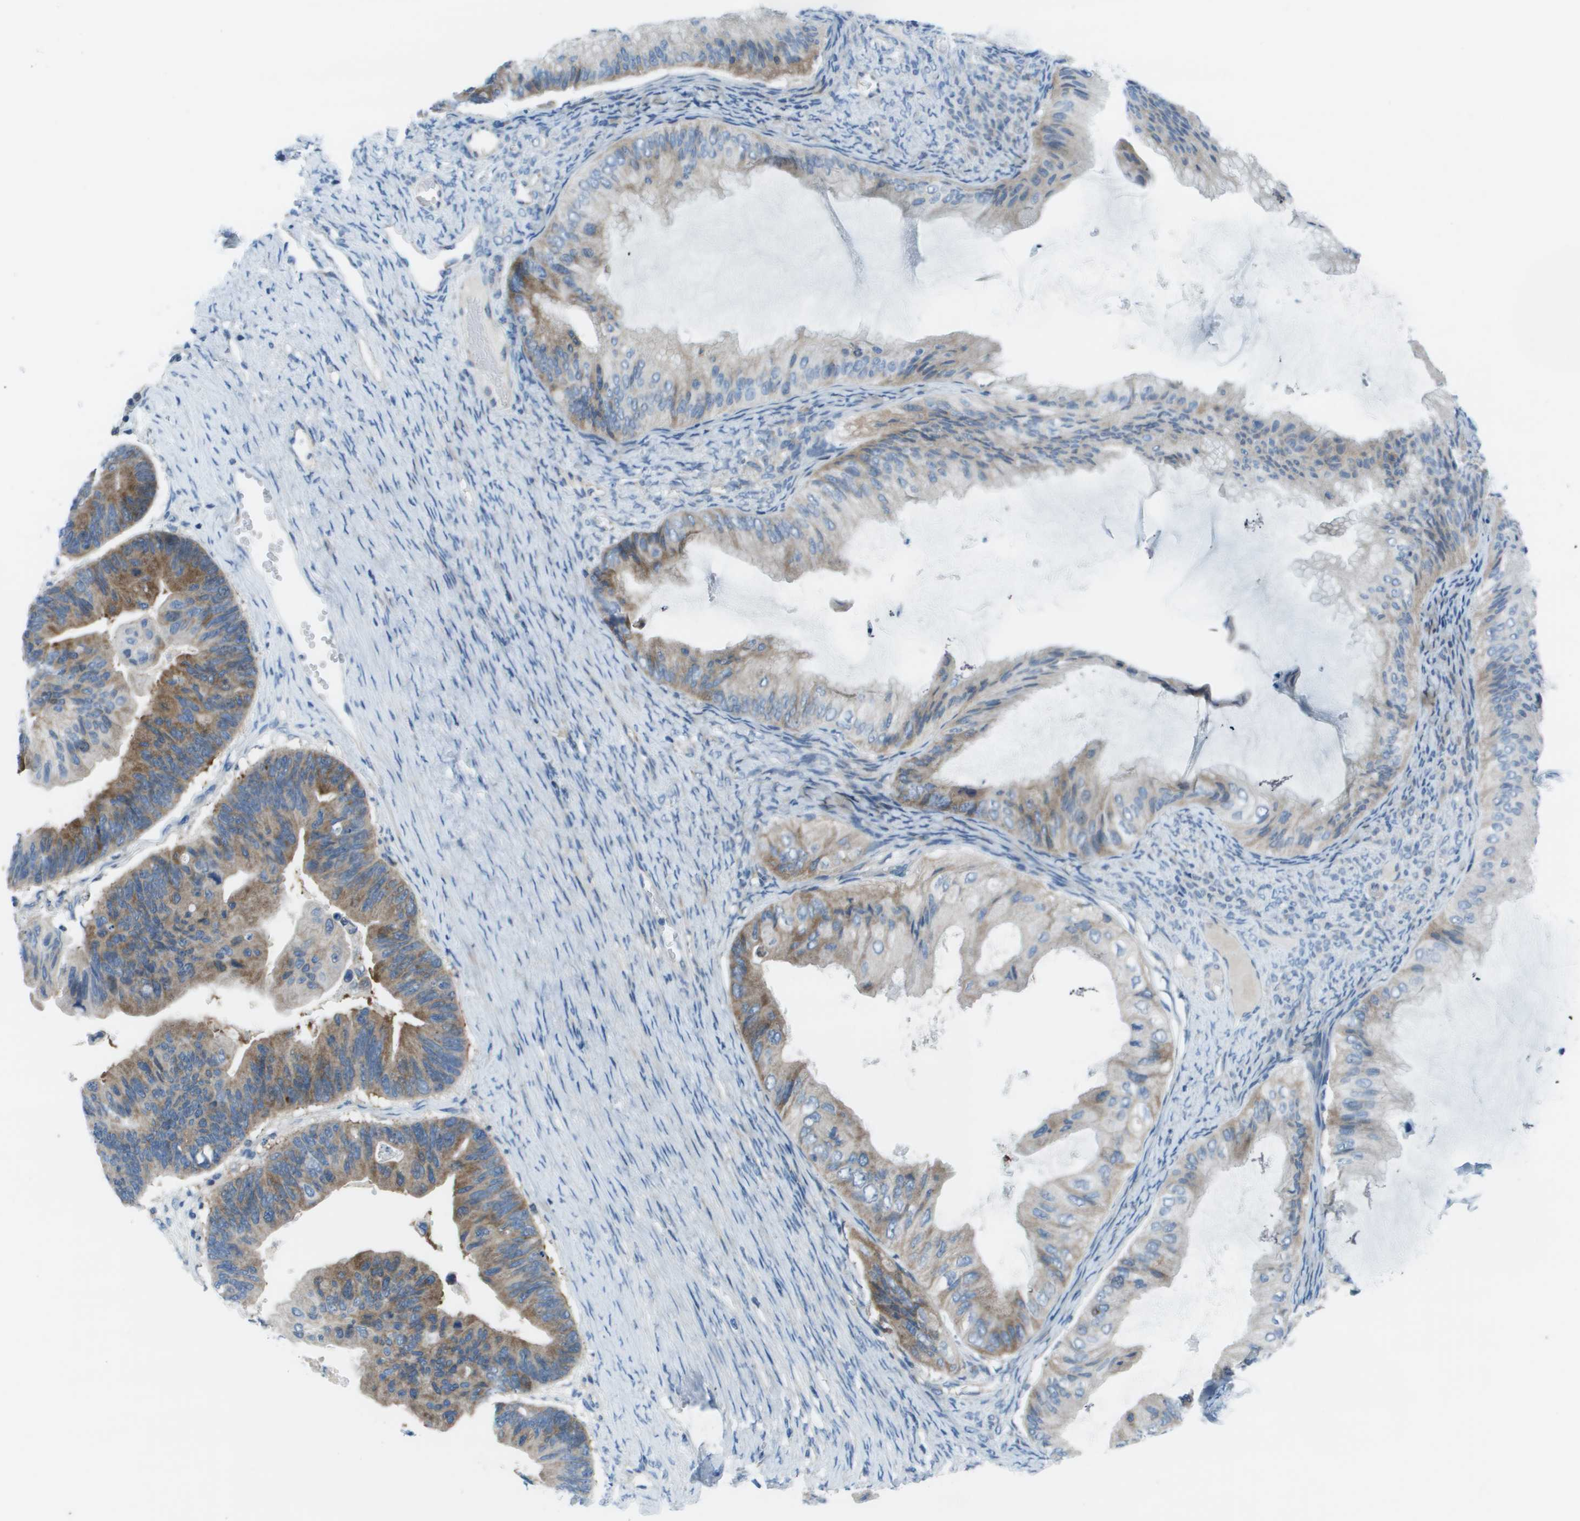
{"staining": {"intensity": "moderate", "quantity": "<25%", "location": "cytoplasmic/membranous"}, "tissue": "ovarian cancer", "cell_type": "Tumor cells", "image_type": "cancer", "snomed": [{"axis": "morphology", "description": "Cystadenocarcinoma, mucinous, NOS"}, {"axis": "topography", "description": "Ovary"}], "caption": "Immunohistochemical staining of human ovarian mucinous cystadenocarcinoma displays low levels of moderate cytoplasmic/membranous staining in about <25% of tumor cells.", "gene": "STIP1", "patient": {"sex": "female", "age": 61}}